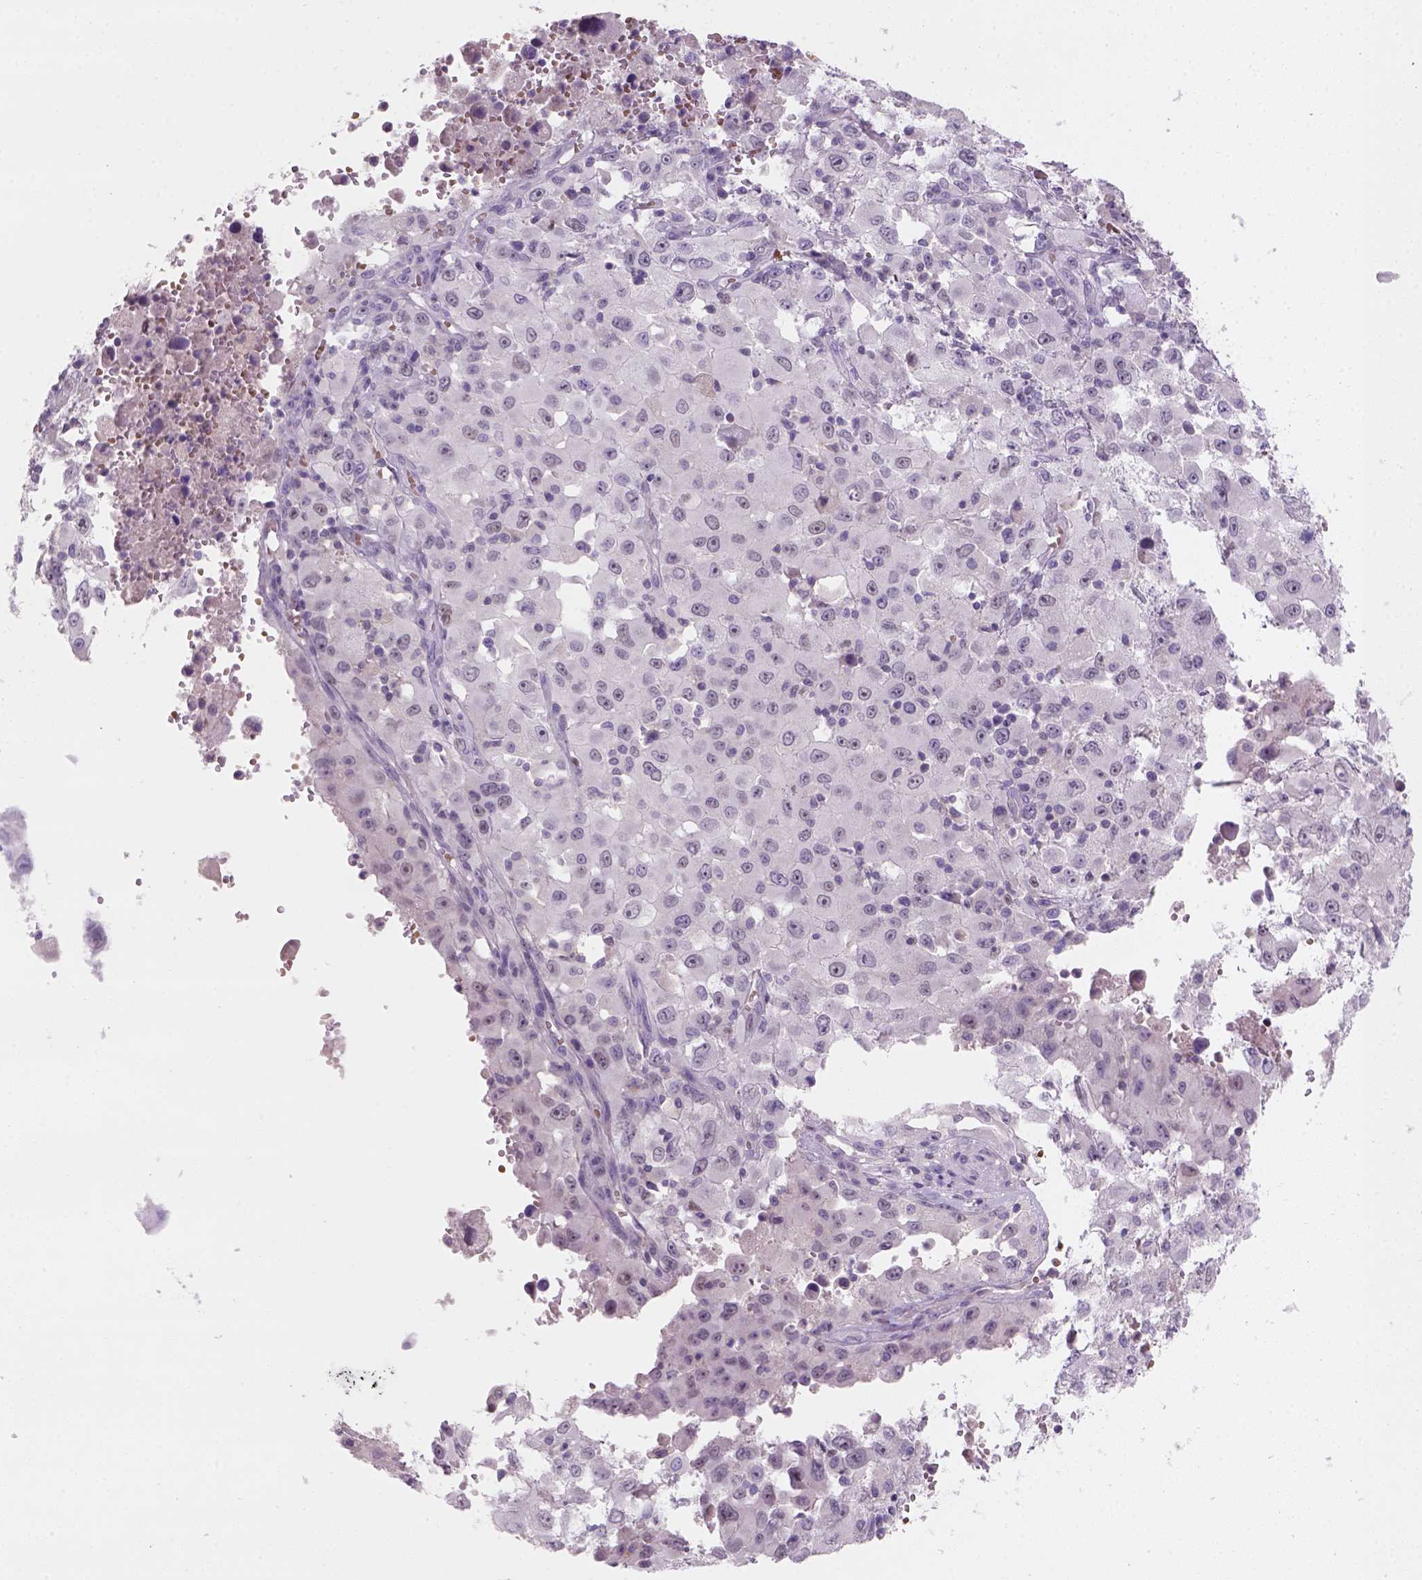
{"staining": {"intensity": "negative", "quantity": "none", "location": "none"}, "tissue": "melanoma", "cell_type": "Tumor cells", "image_type": "cancer", "snomed": [{"axis": "morphology", "description": "Malignant melanoma, Metastatic site"}, {"axis": "topography", "description": "Soft tissue"}], "caption": "Immunohistochemistry photomicrograph of neoplastic tissue: malignant melanoma (metastatic site) stained with DAB (3,3'-diaminobenzidine) exhibits no significant protein positivity in tumor cells.", "gene": "ZMAT4", "patient": {"sex": "male", "age": 50}}